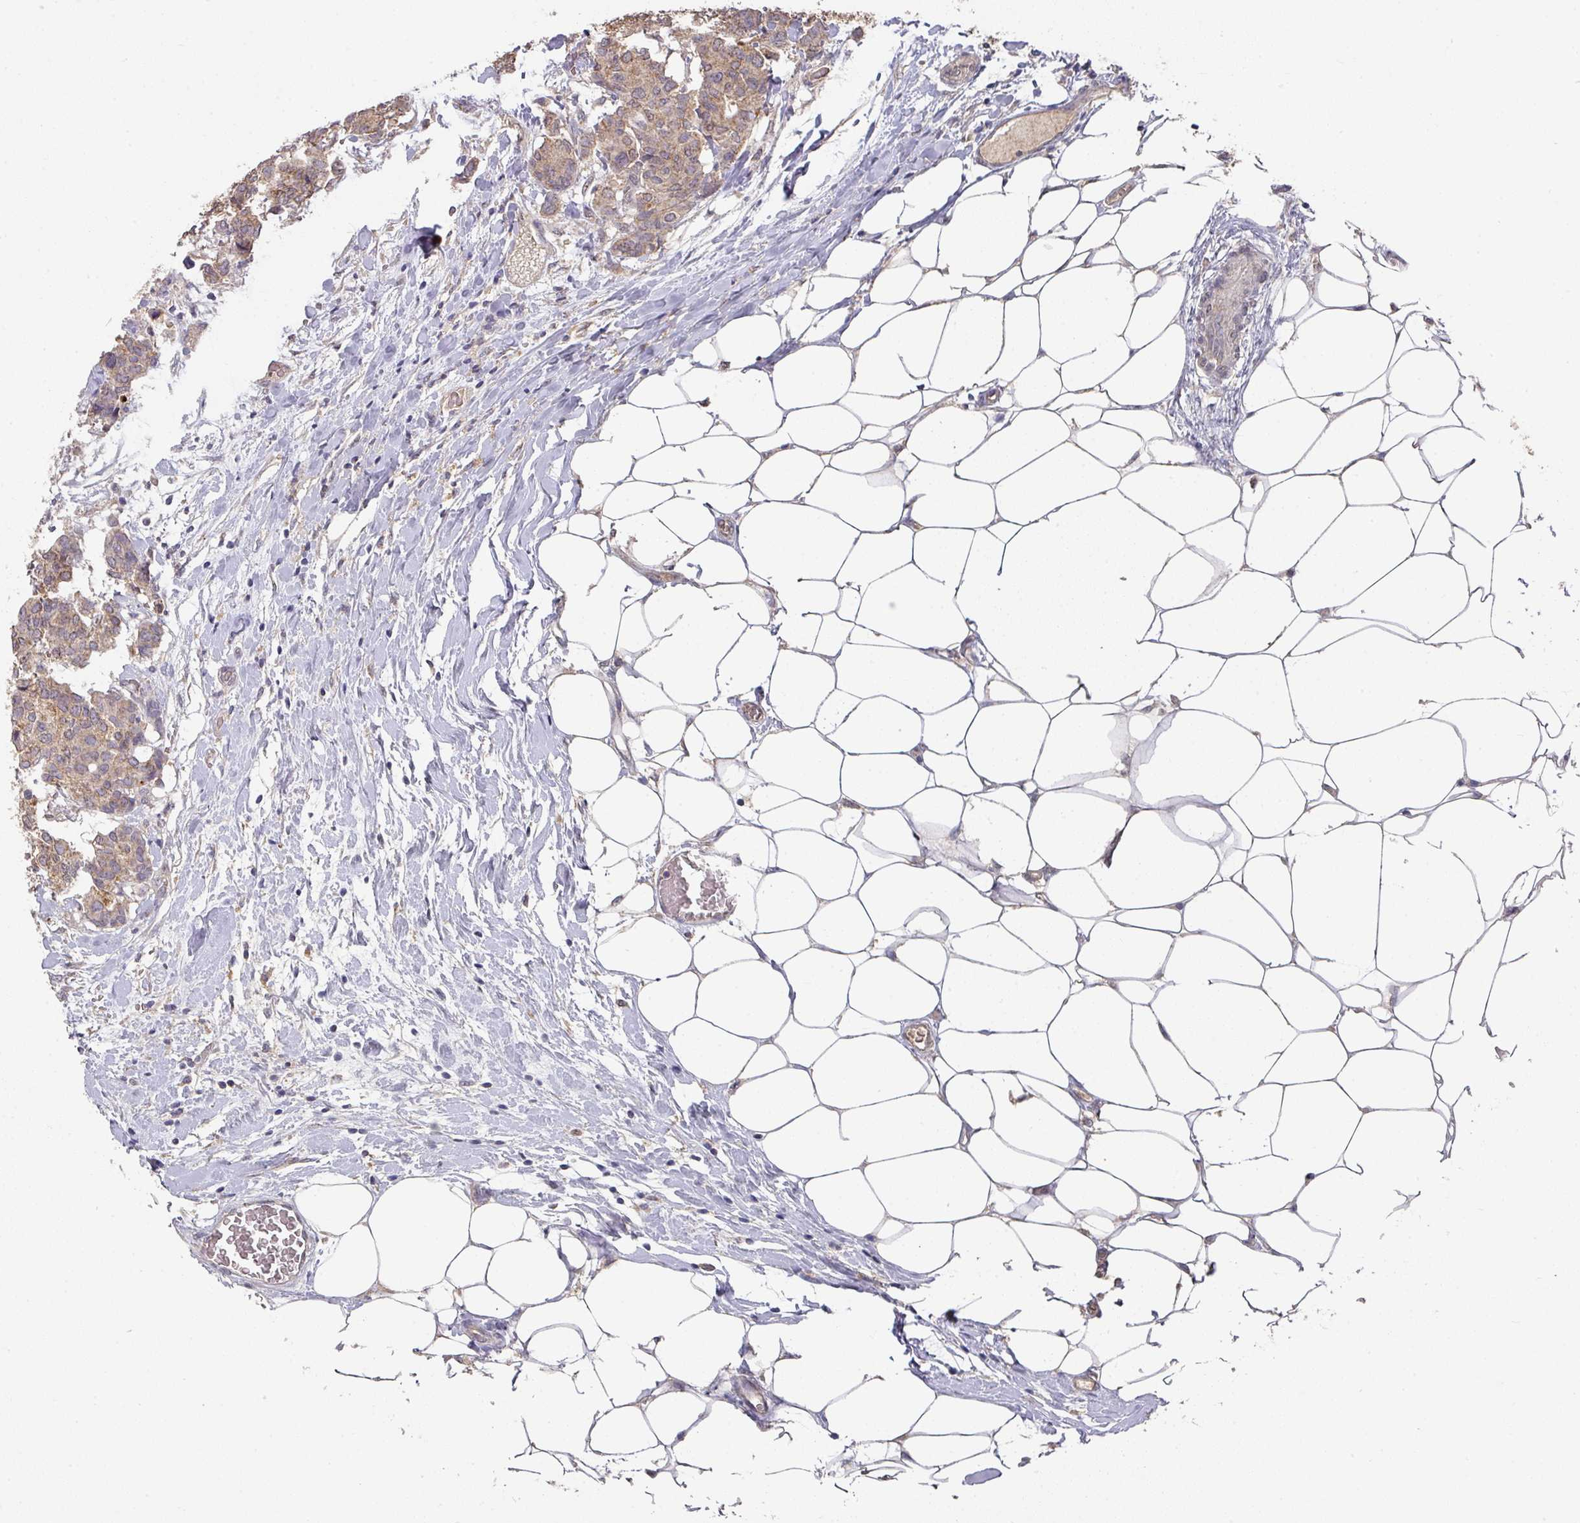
{"staining": {"intensity": "weak", "quantity": ">75%", "location": "cytoplasmic/membranous"}, "tissue": "breast cancer", "cell_type": "Tumor cells", "image_type": "cancer", "snomed": [{"axis": "morphology", "description": "Duct carcinoma"}, {"axis": "topography", "description": "Breast"}], "caption": "Weak cytoplasmic/membranous positivity is present in about >75% of tumor cells in breast cancer (infiltrating ductal carcinoma).", "gene": "EXTL3", "patient": {"sex": "female", "age": 75}}